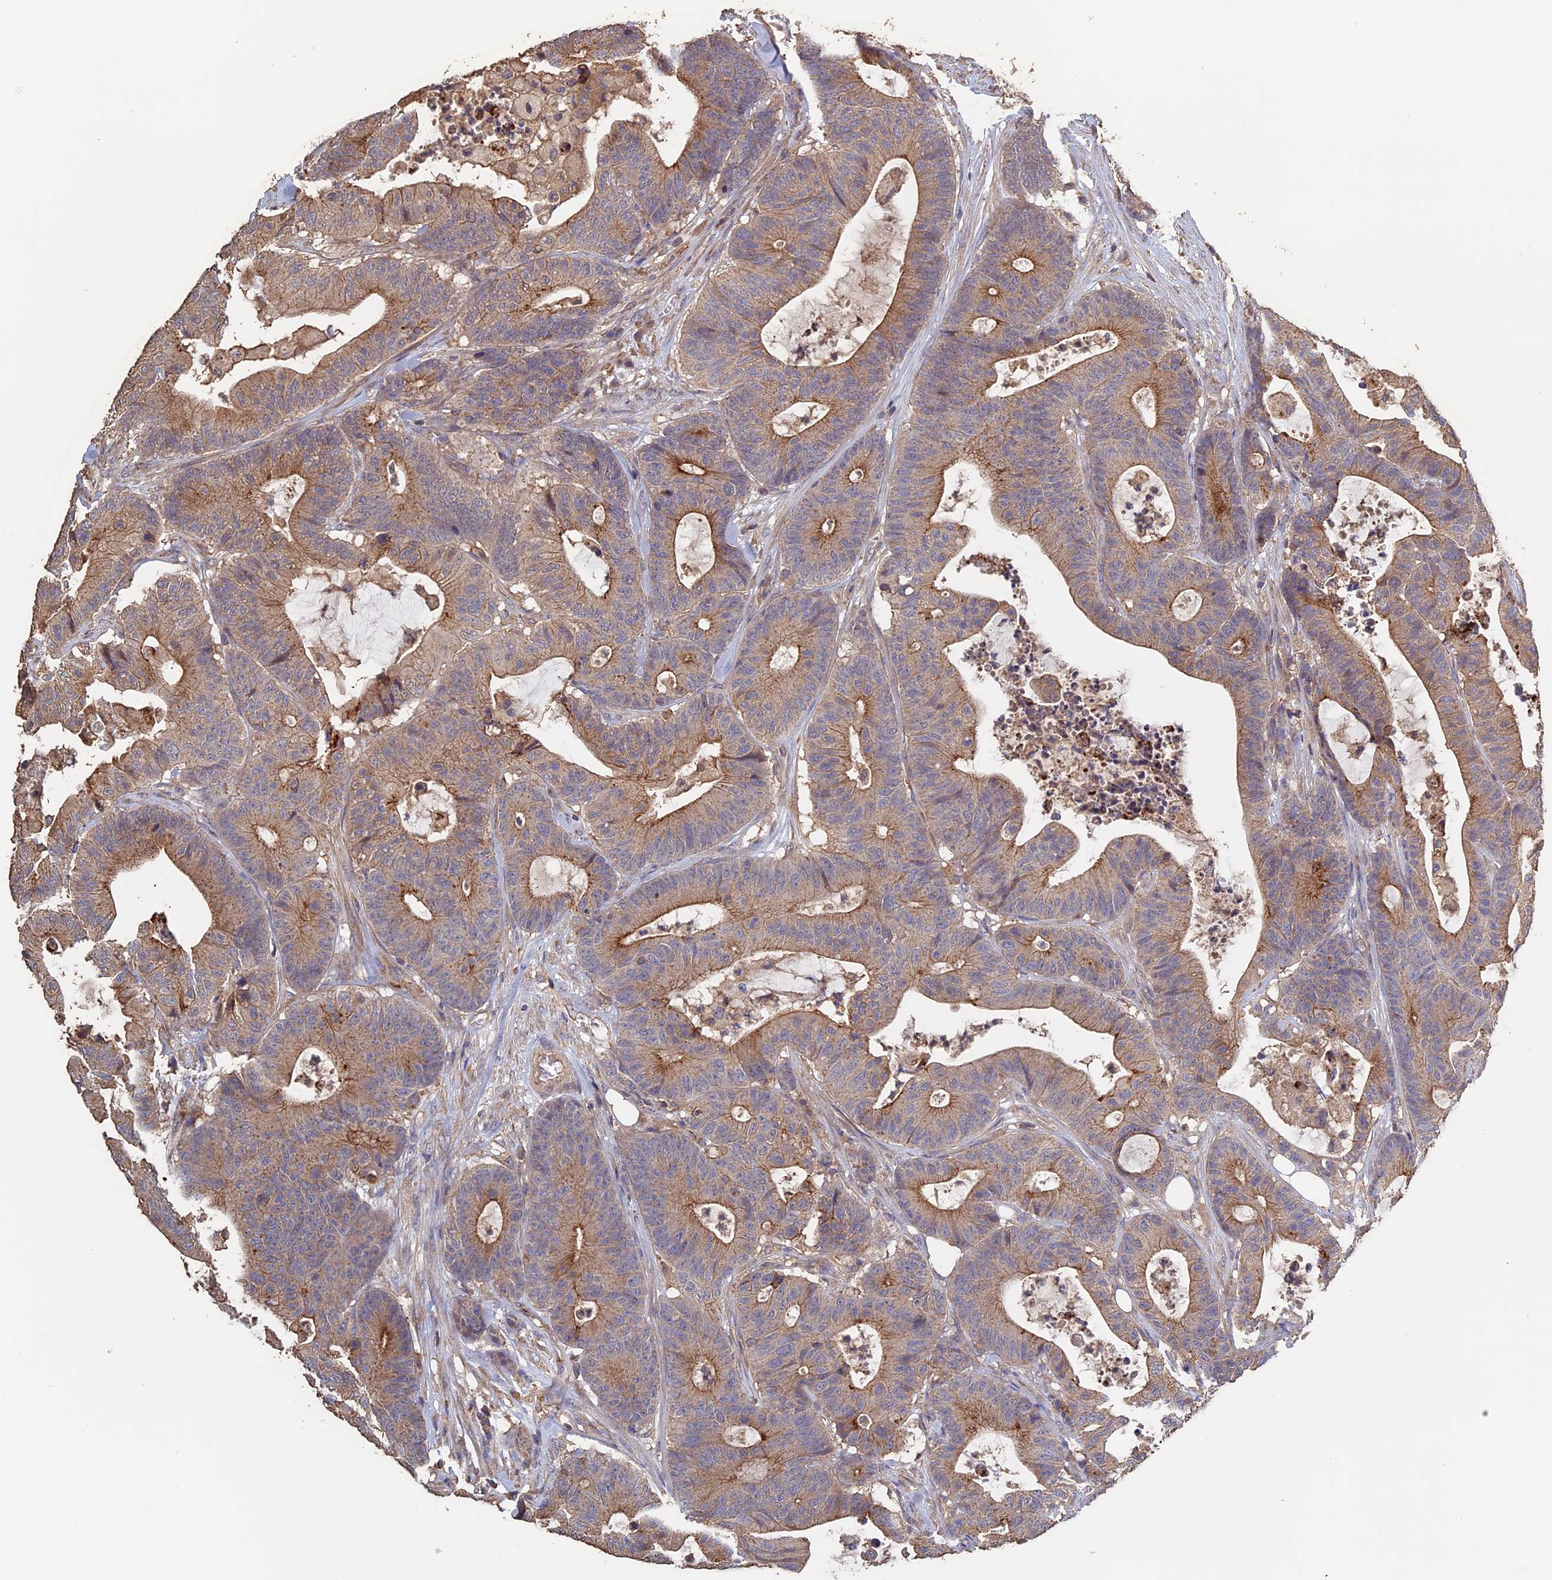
{"staining": {"intensity": "moderate", "quantity": "25%-75%", "location": "cytoplasmic/membranous"}, "tissue": "colorectal cancer", "cell_type": "Tumor cells", "image_type": "cancer", "snomed": [{"axis": "morphology", "description": "Adenocarcinoma, NOS"}, {"axis": "topography", "description": "Colon"}], "caption": "A photomicrograph of human colorectal adenocarcinoma stained for a protein exhibits moderate cytoplasmic/membranous brown staining in tumor cells.", "gene": "PIGQ", "patient": {"sex": "female", "age": 84}}